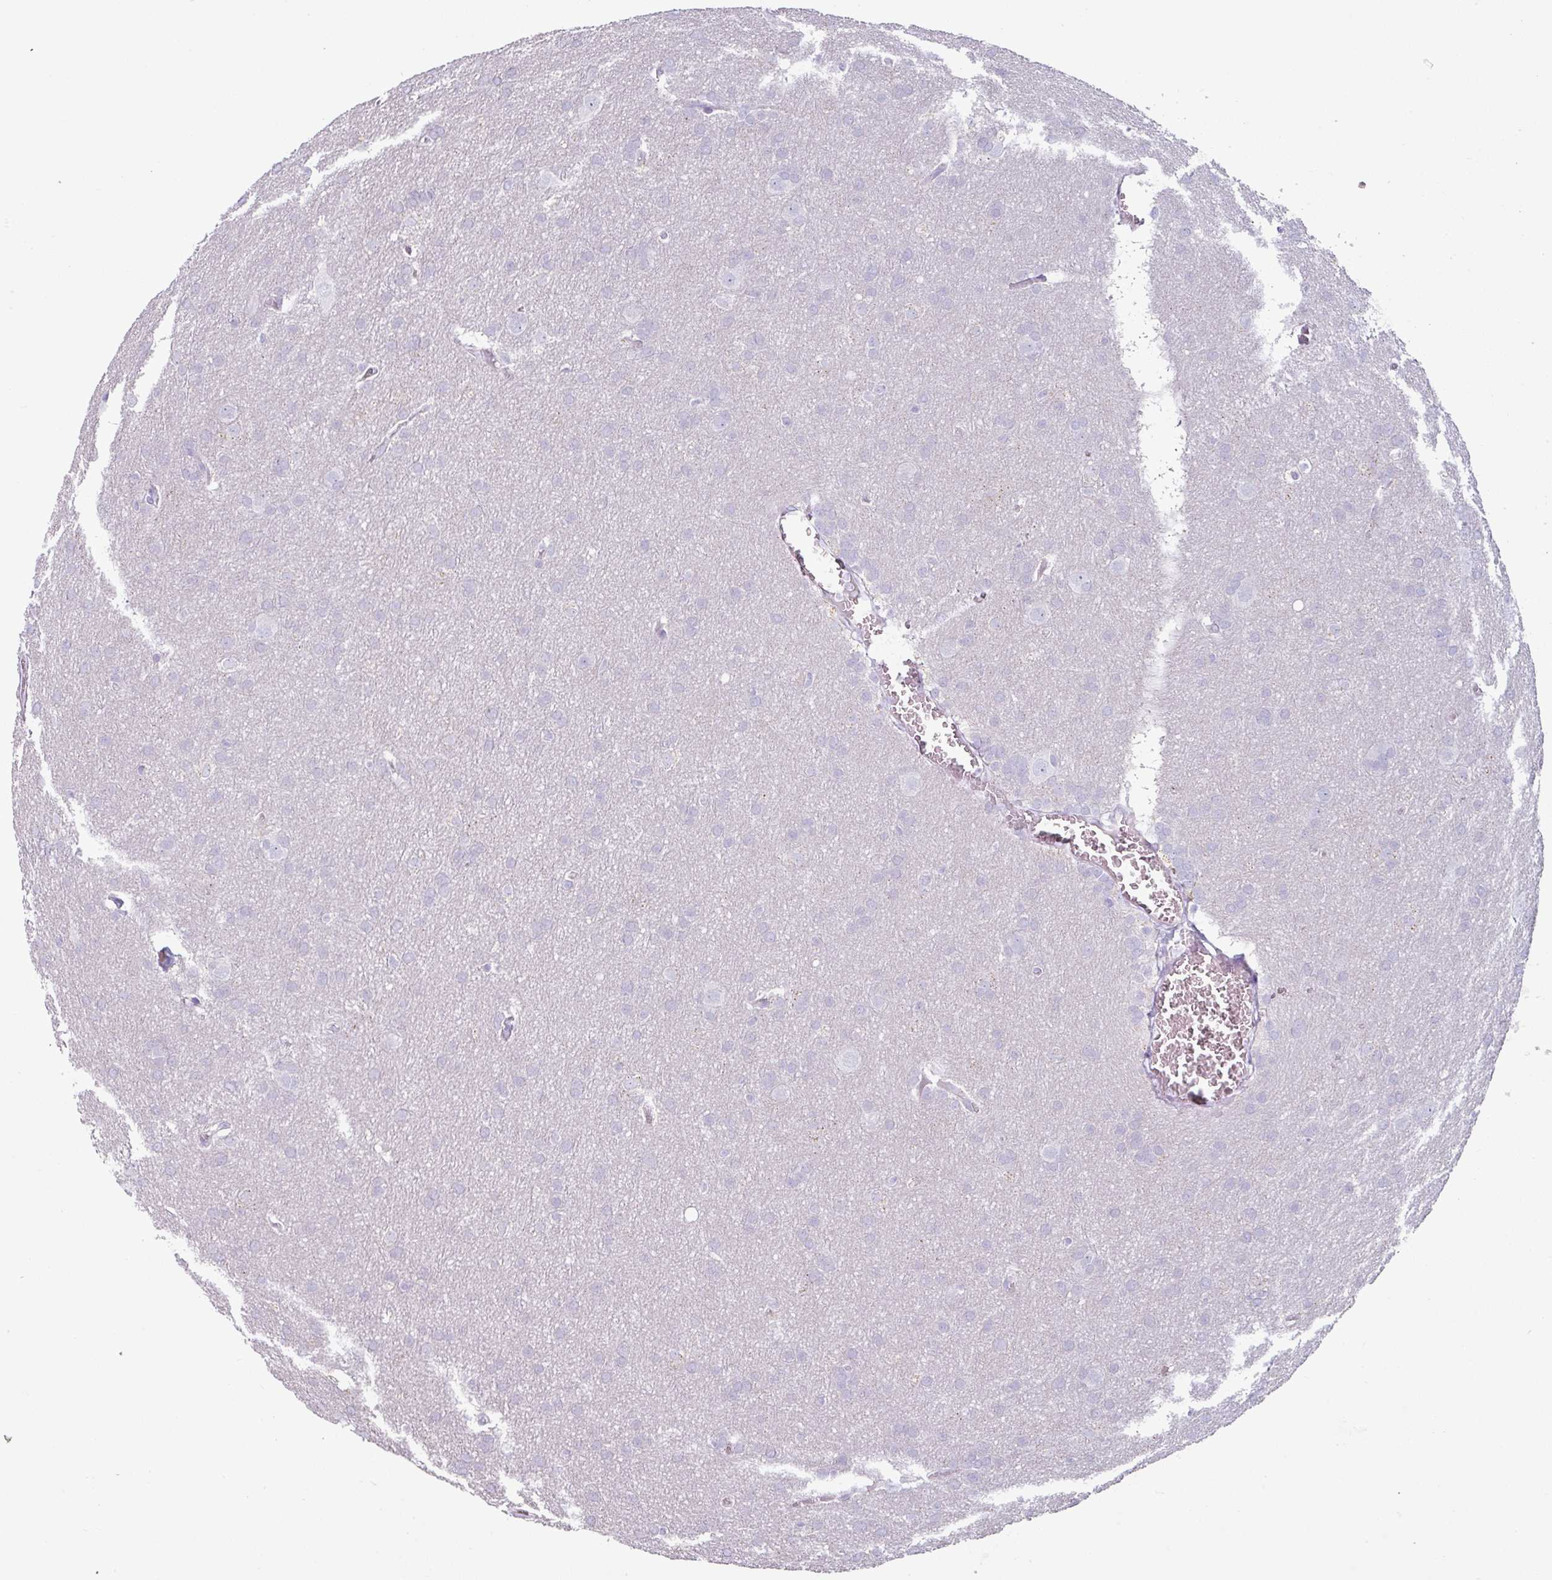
{"staining": {"intensity": "negative", "quantity": "none", "location": "none"}, "tissue": "glioma", "cell_type": "Tumor cells", "image_type": "cancer", "snomed": [{"axis": "morphology", "description": "Glioma, malignant, Low grade"}, {"axis": "topography", "description": "Brain"}], "caption": "A high-resolution micrograph shows IHC staining of malignant low-grade glioma, which reveals no significant expression in tumor cells. The staining is performed using DAB brown chromogen with nuclei counter-stained in using hematoxylin.", "gene": "CLCA1", "patient": {"sex": "female", "age": 32}}